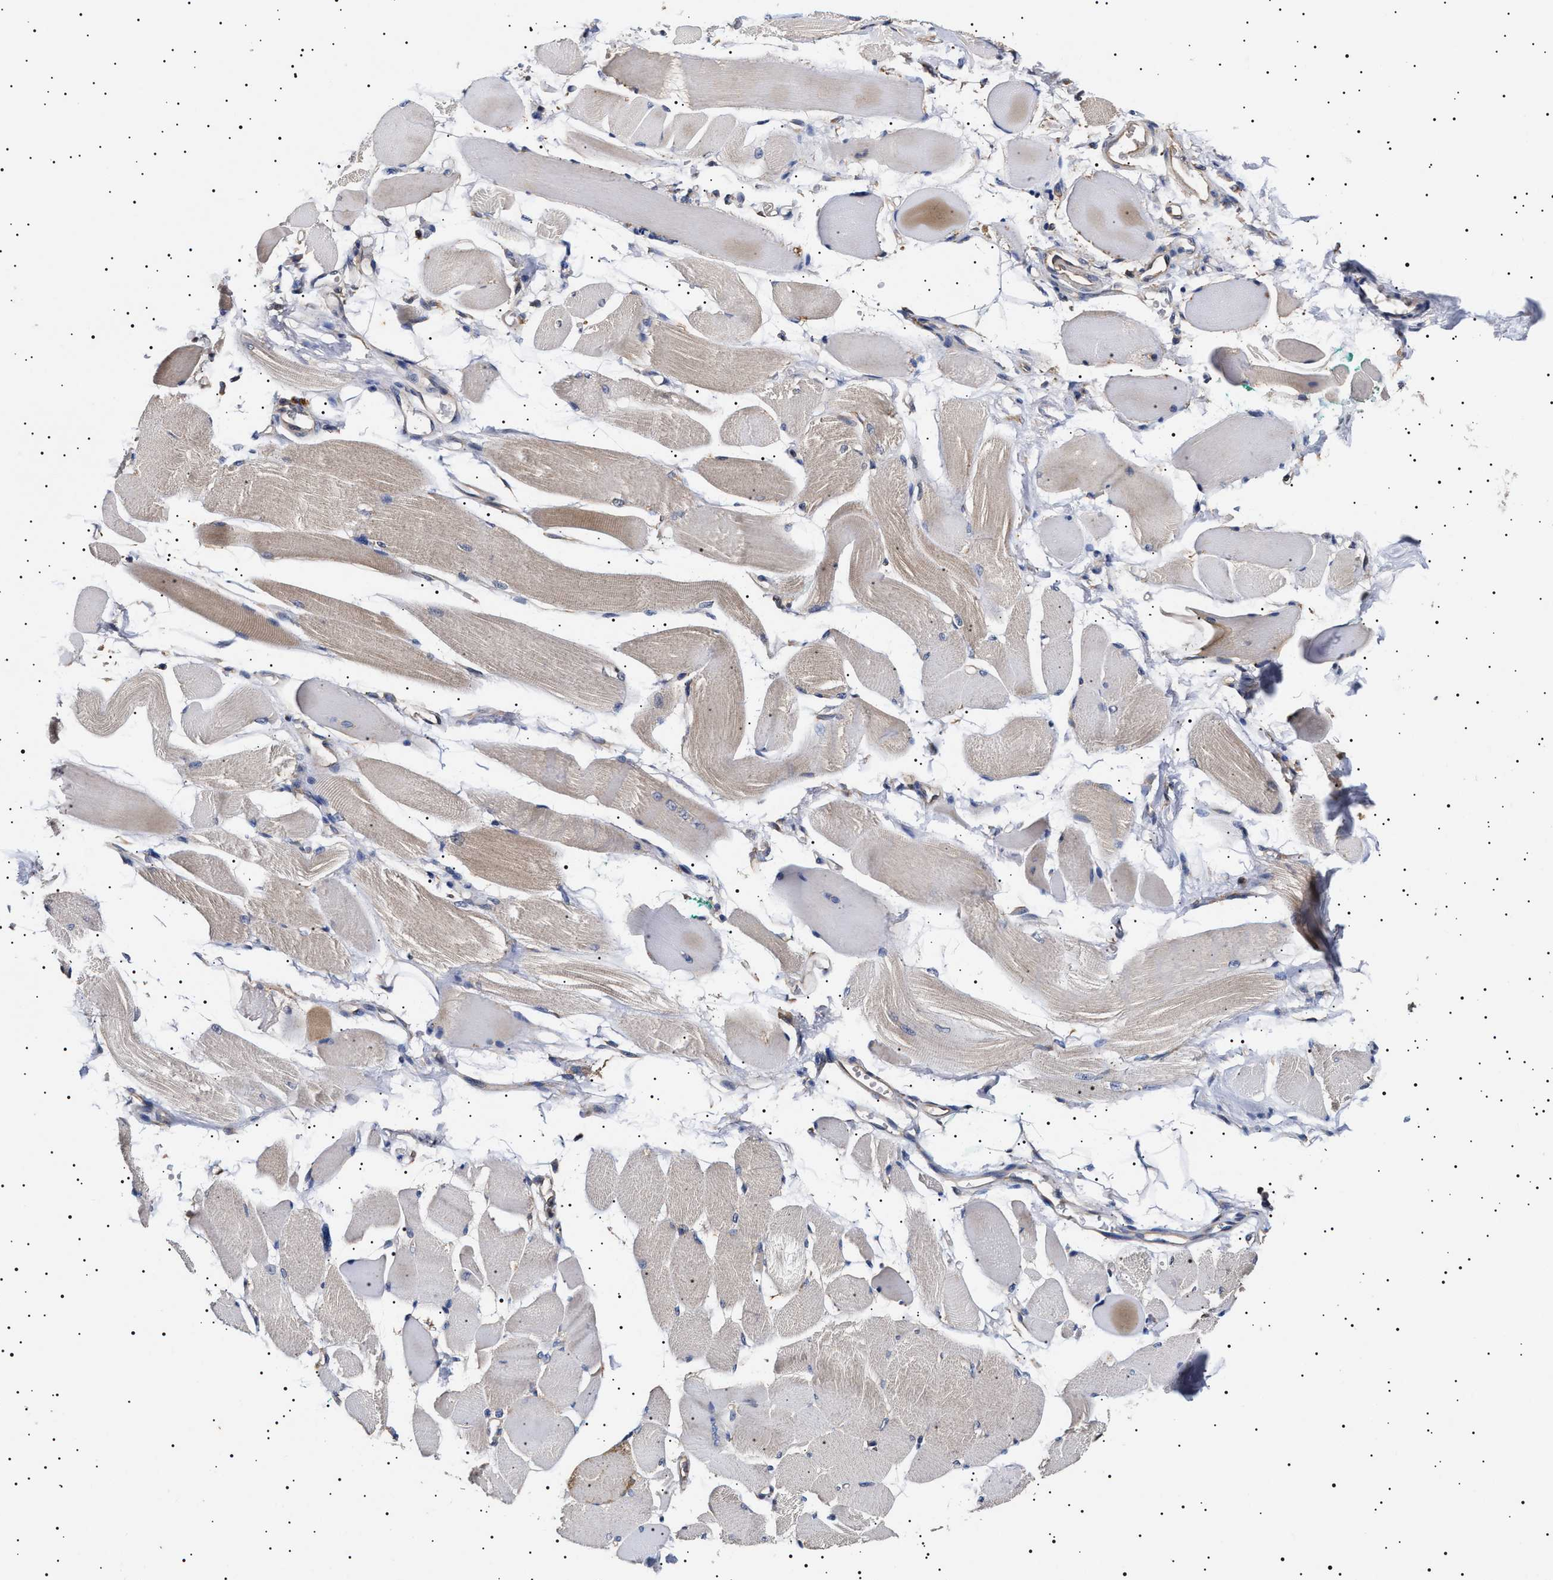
{"staining": {"intensity": "weak", "quantity": "25%-75%", "location": "cytoplasmic/membranous"}, "tissue": "skeletal muscle", "cell_type": "Myocytes", "image_type": "normal", "snomed": [{"axis": "morphology", "description": "Normal tissue, NOS"}, {"axis": "topography", "description": "Skeletal muscle"}, {"axis": "topography", "description": "Peripheral nerve tissue"}], "caption": "An immunohistochemistry histopathology image of unremarkable tissue is shown. Protein staining in brown labels weak cytoplasmic/membranous positivity in skeletal muscle within myocytes.", "gene": "KRBA1", "patient": {"sex": "female", "age": 84}}